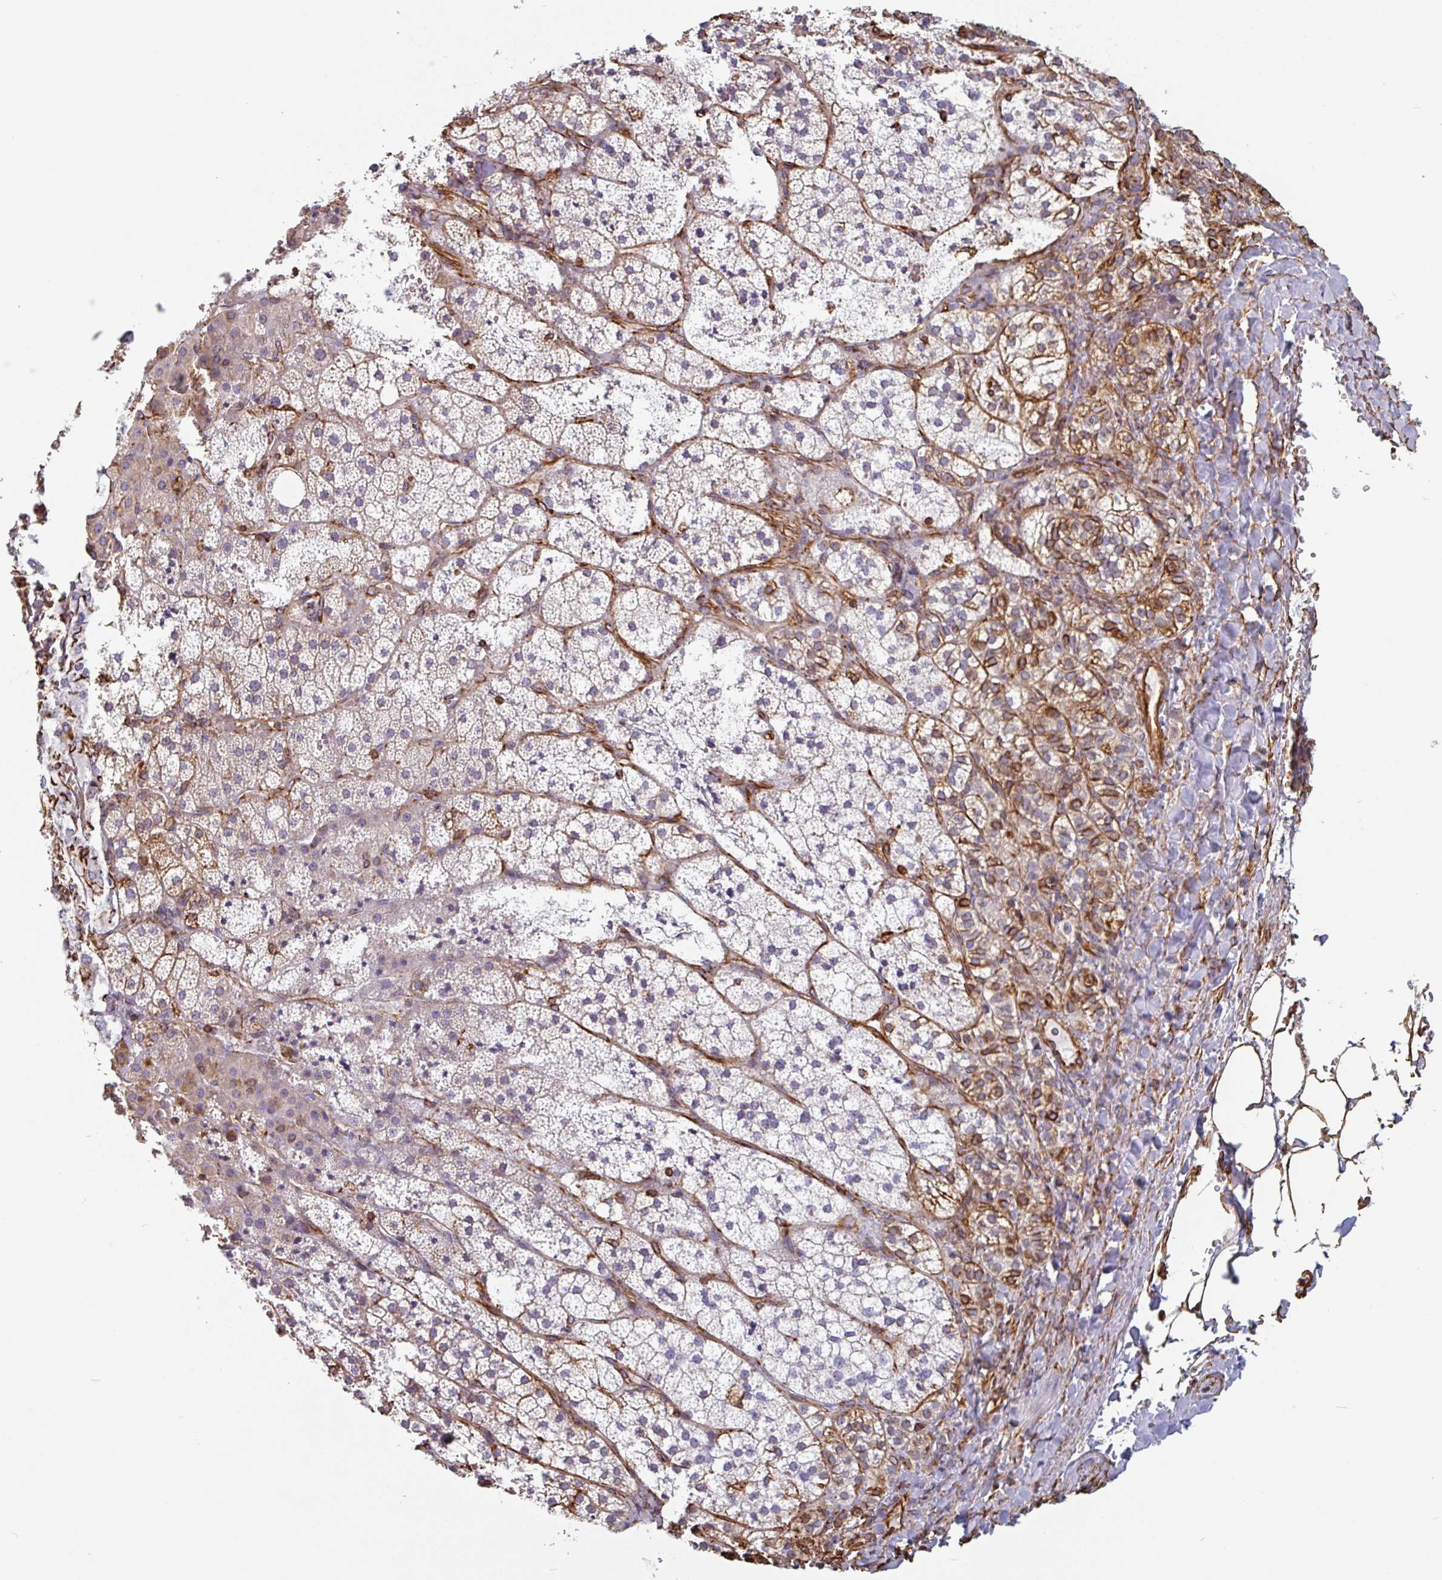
{"staining": {"intensity": "moderate", "quantity": "25%-75%", "location": "cytoplasmic/membranous"}, "tissue": "adrenal gland", "cell_type": "Glandular cells", "image_type": "normal", "snomed": [{"axis": "morphology", "description": "Normal tissue, NOS"}, {"axis": "topography", "description": "Adrenal gland"}], "caption": "The micrograph displays immunohistochemical staining of benign adrenal gland. There is moderate cytoplasmic/membranous staining is identified in approximately 25%-75% of glandular cells.", "gene": "PPFIA1", "patient": {"sex": "male", "age": 53}}